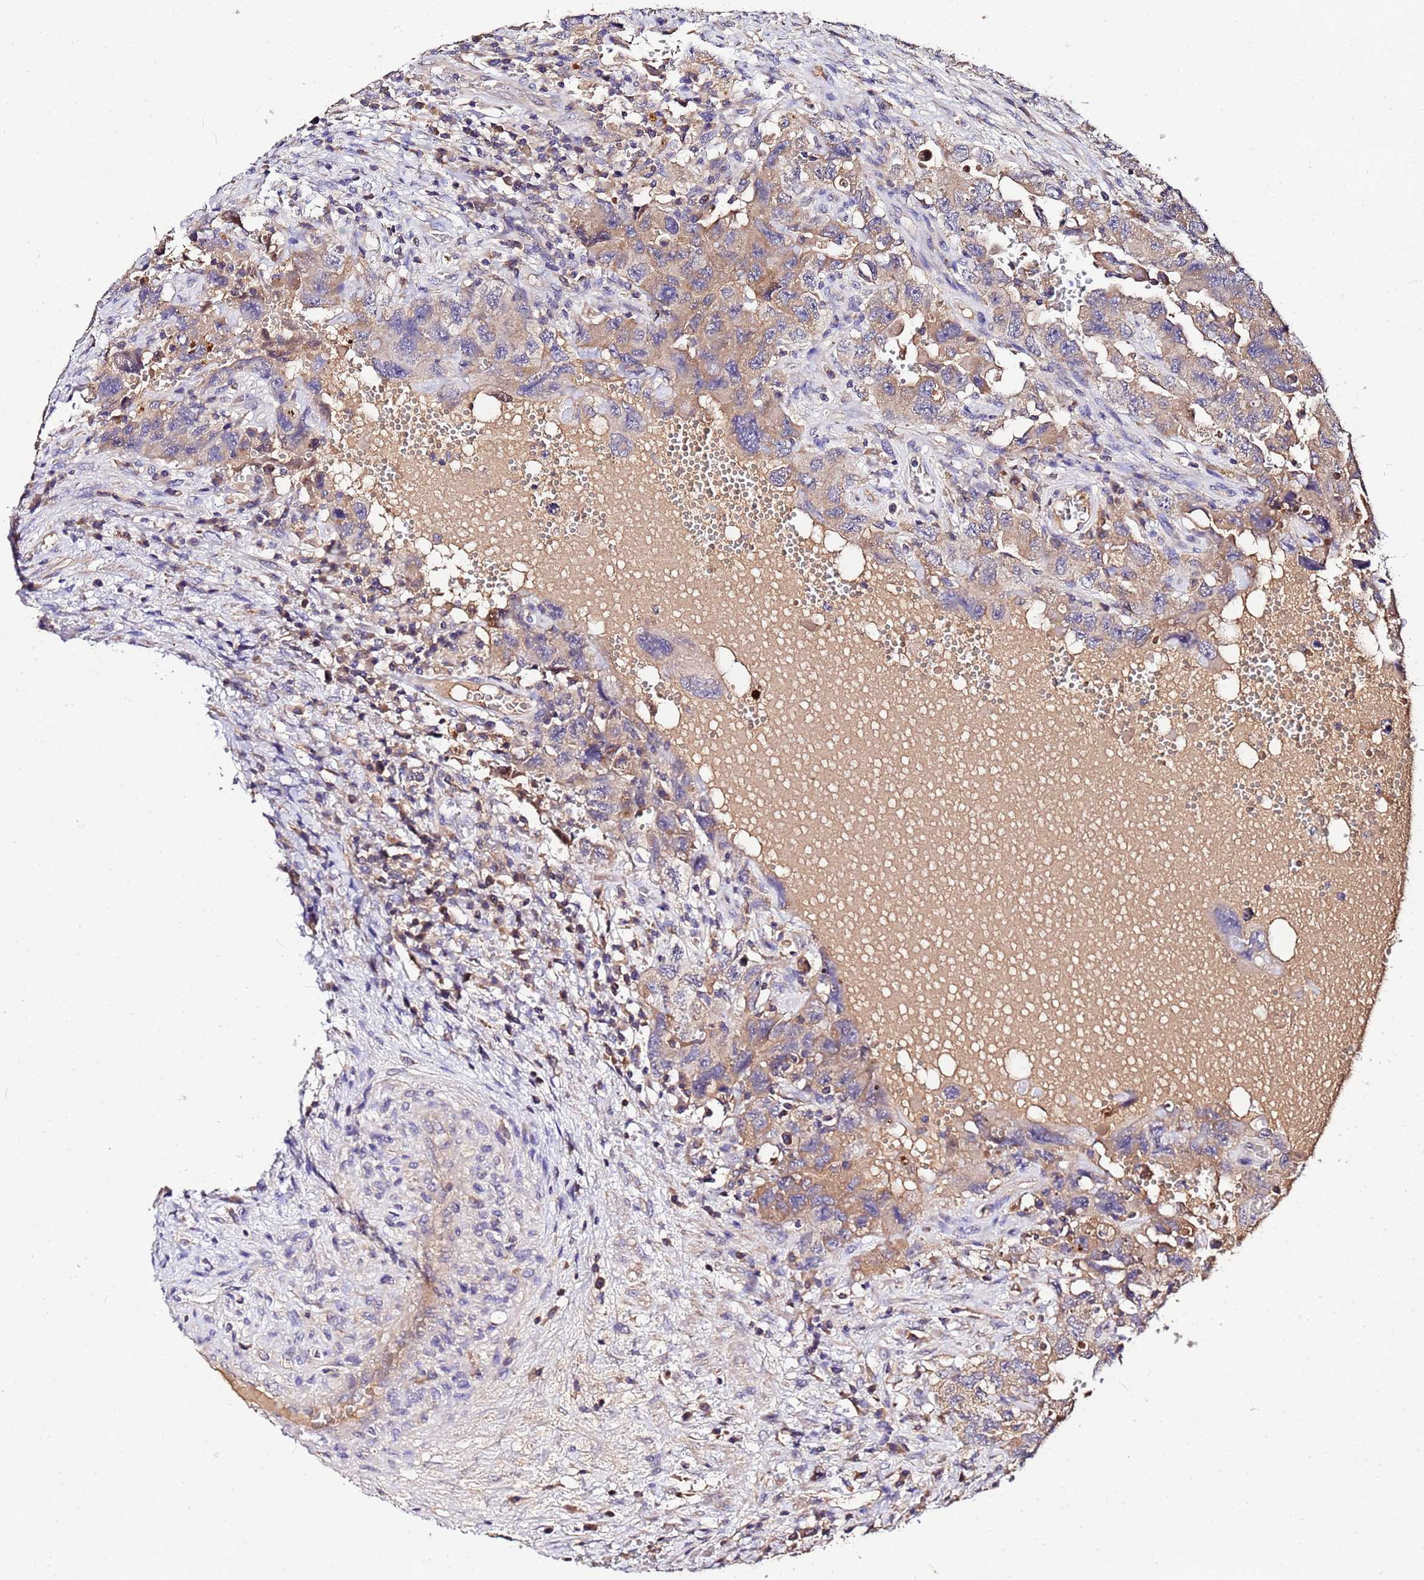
{"staining": {"intensity": "weak", "quantity": "25%-75%", "location": "cytoplasmic/membranous"}, "tissue": "testis cancer", "cell_type": "Tumor cells", "image_type": "cancer", "snomed": [{"axis": "morphology", "description": "Carcinoma, Embryonal, NOS"}, {"axis": "topography", "description": "Testis"}], "caption": "A high-resolution histopathology image shows immunohistochemistry staining of testis embryonal carcinoma, which shows weak cytoplasmic/membranous expression in about 25%-75% of tumor cells. (DAB (3,3'-diaminobenzidine) IHC with brightfield microscopy, high magnification).", "gene": "MTERF1", "patient": {"sex": "male", "age": 26}}